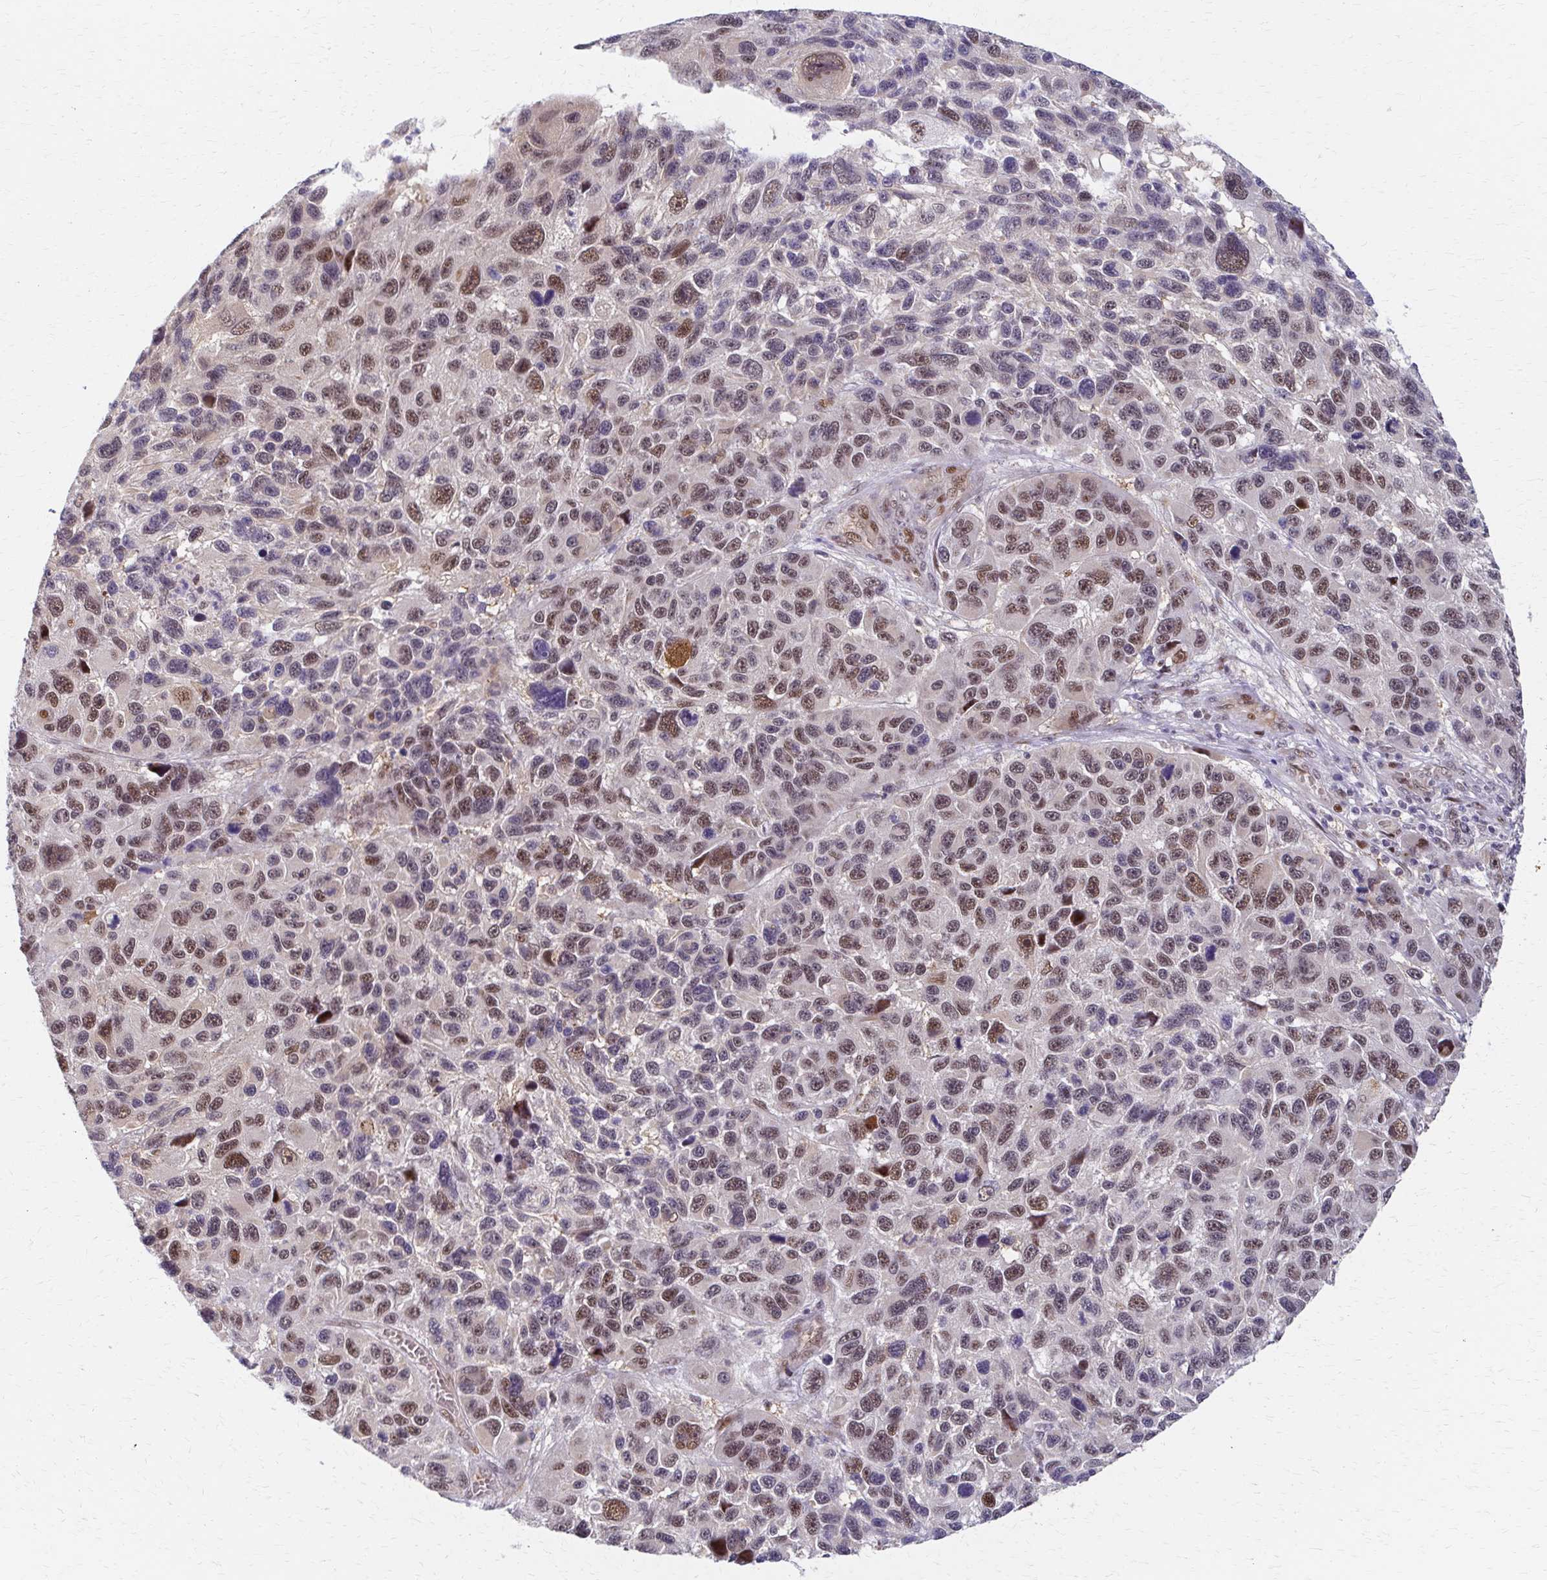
{"staining": {"intensity": "moderate", "quantity": ">75%", "location": "nuclear"}, "tissue": "melanoma", "cell_type": "Tumor cells", "image_type": "cancer", "snomed": [{"axis": "morphology", "description": "Malignant melanoma, NOS"}, {"axis": "topography", "description": "Skin"}], "caption": "Protein staining of malignant melanoma tissue reveals moderate nuclear expression in approximately >75% of tumor cells.", "gene": "PSMD7", "patient": {"sex": "male", "age": 53}}